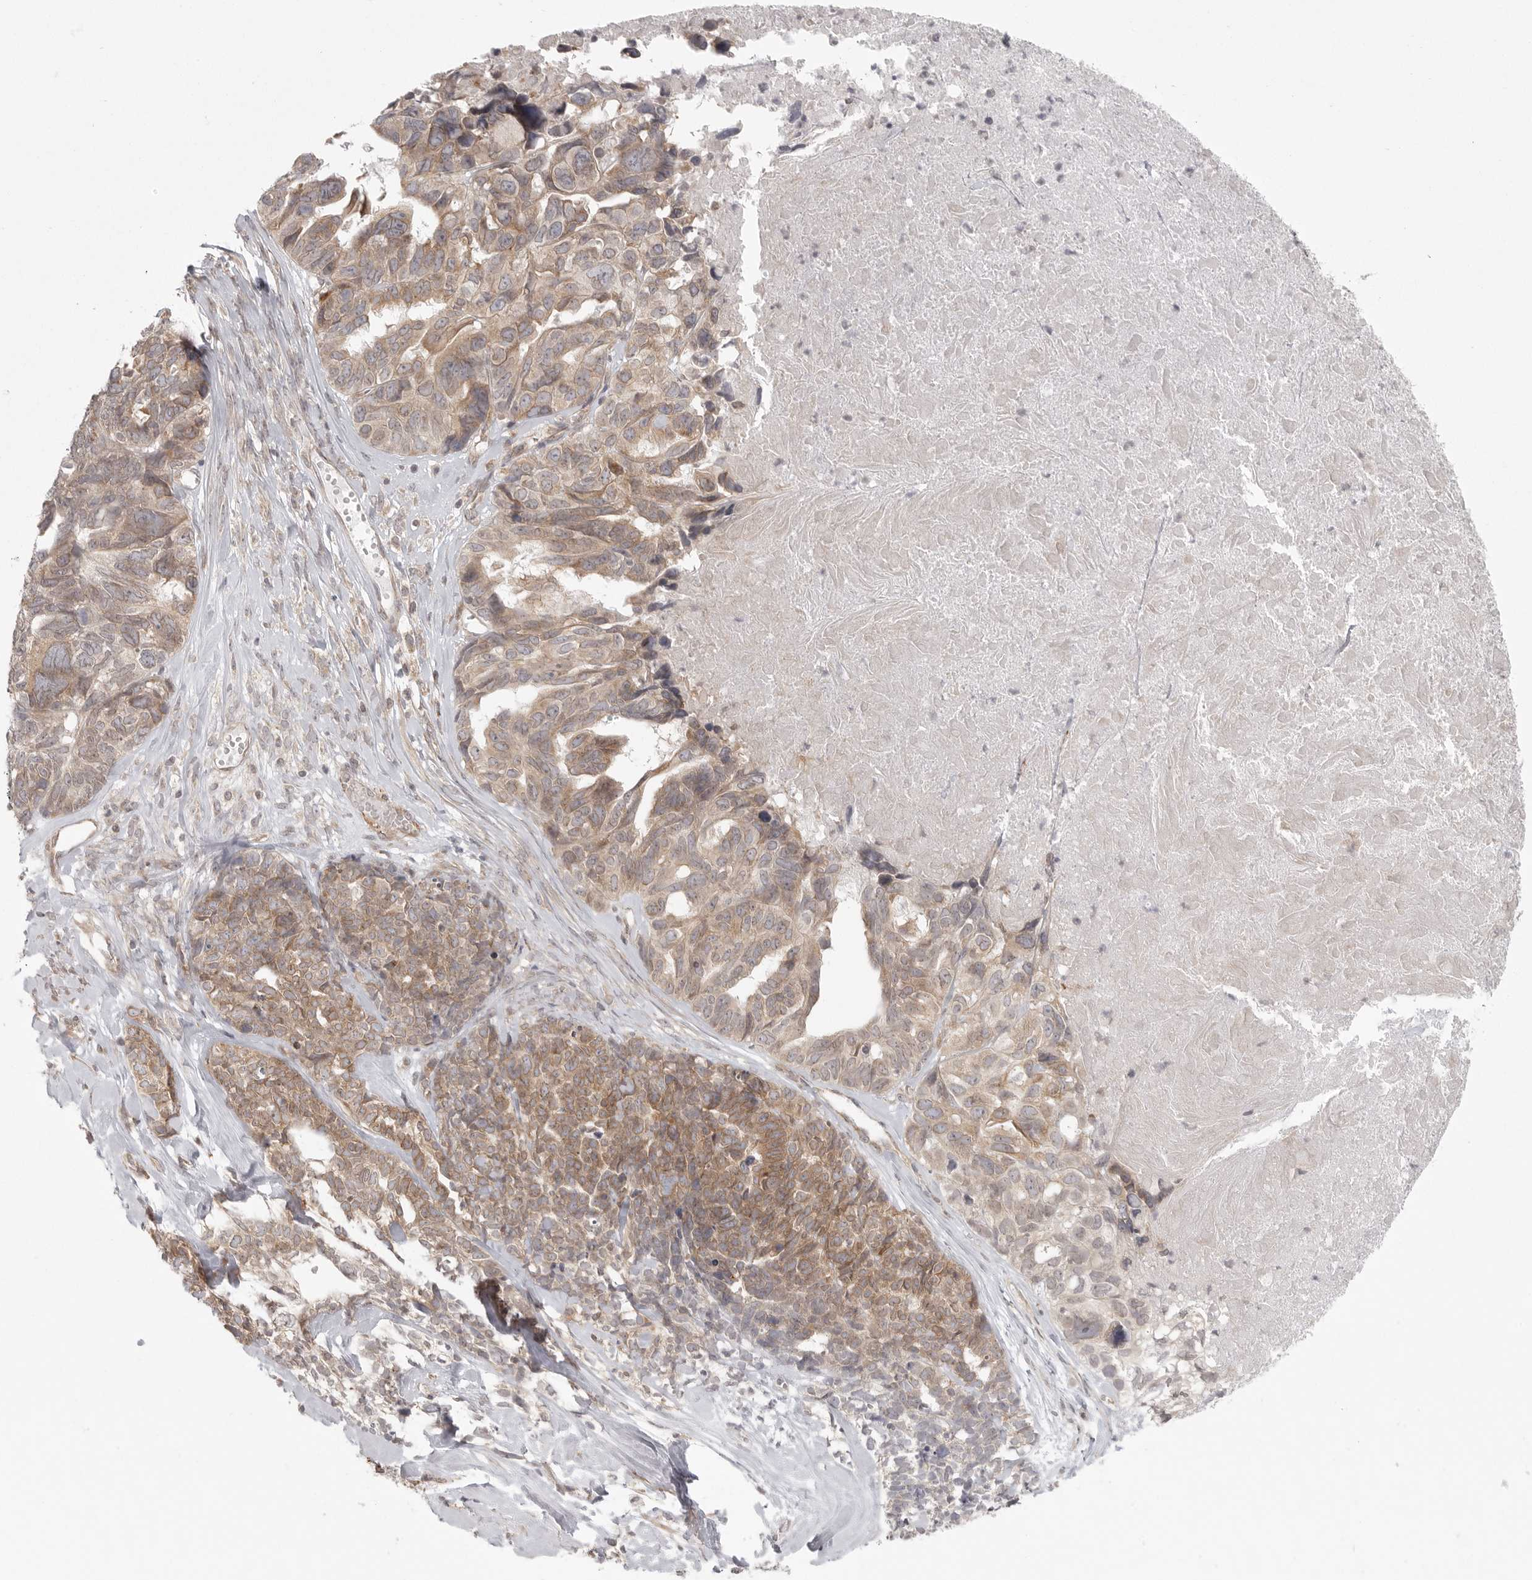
{"staining": {"intensity": "moderate", "quantity": ">75%", "location": "cytoplasmic/membranous"}, "tissue": "ovarian cancer", "cell_type": "Tumor cells", "image_type": "cancer", "snomed": [{"axis": "morphology", "description": "Cystadenocarcinoma, serous, NOS"}, {"axis": "topography", "description": "Ovary"}], "caption": "Human serous cystadenocarcinoma (ovarian) stained with a brown dye exhibits moderate cytoplasmic/membranous positive staining in about >75% of tumor cells.", "gene": "CERS2", "patient": {"sex": "female", "age": 79}}